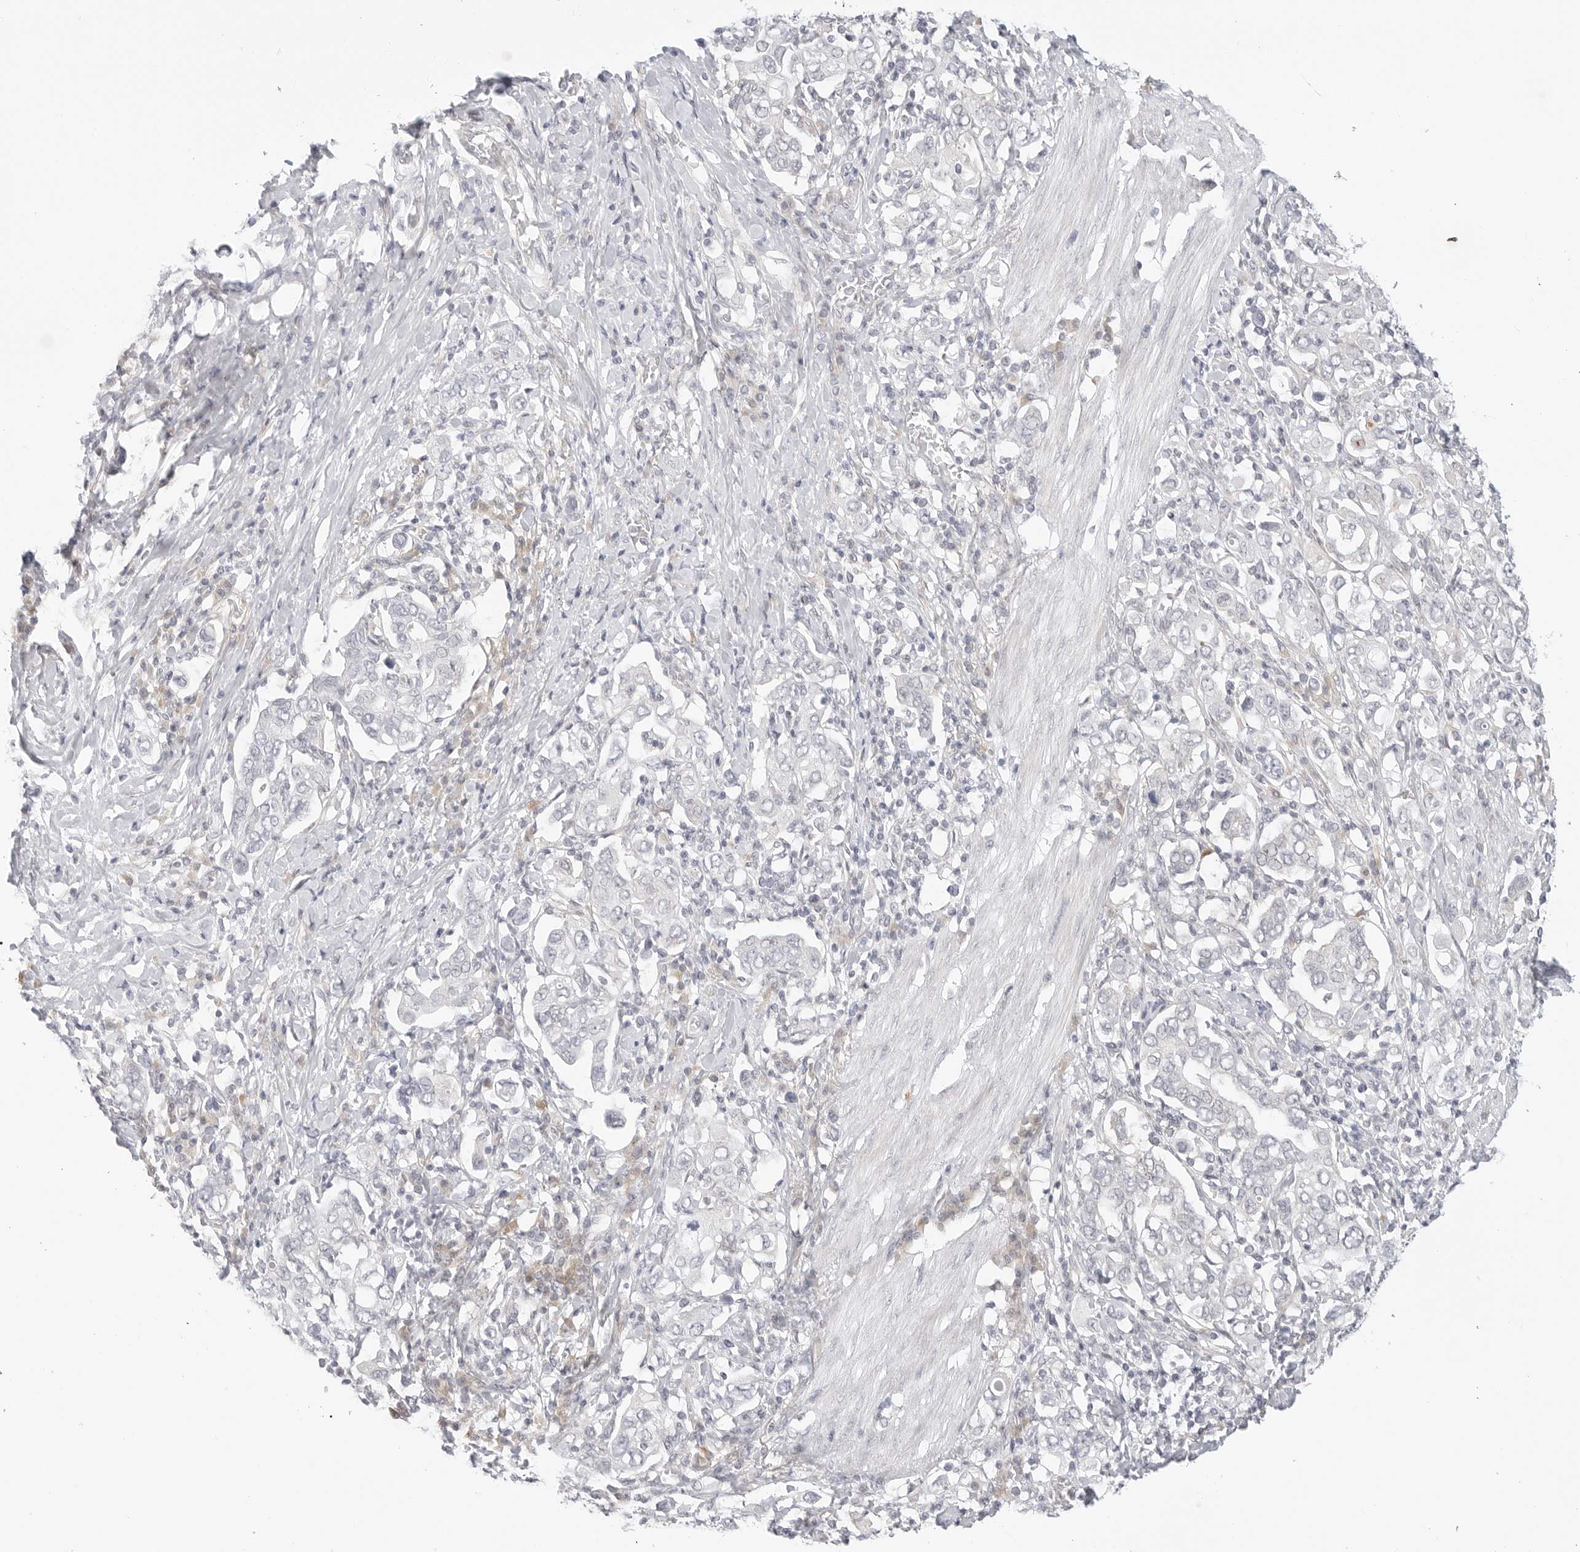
{"staining": {"intensity": "negative", "quantity": "none", "location": "none"}, "tissue": "stomach cancer", "cell_type": "Tumor cells", "image_type": "cancer", "snomed": [{"axis": "morphology", "description": "Adenocarcinoma, NOS"}, {"axis": "topography", "description": "Stomach, upper"}], "caption": "Histopathology image shows no protein staining in tumor cells of adenocarcinoma (stomach) tissue.", "gene": "TCP1", "patient": {"sex": "male", "age": 62}}